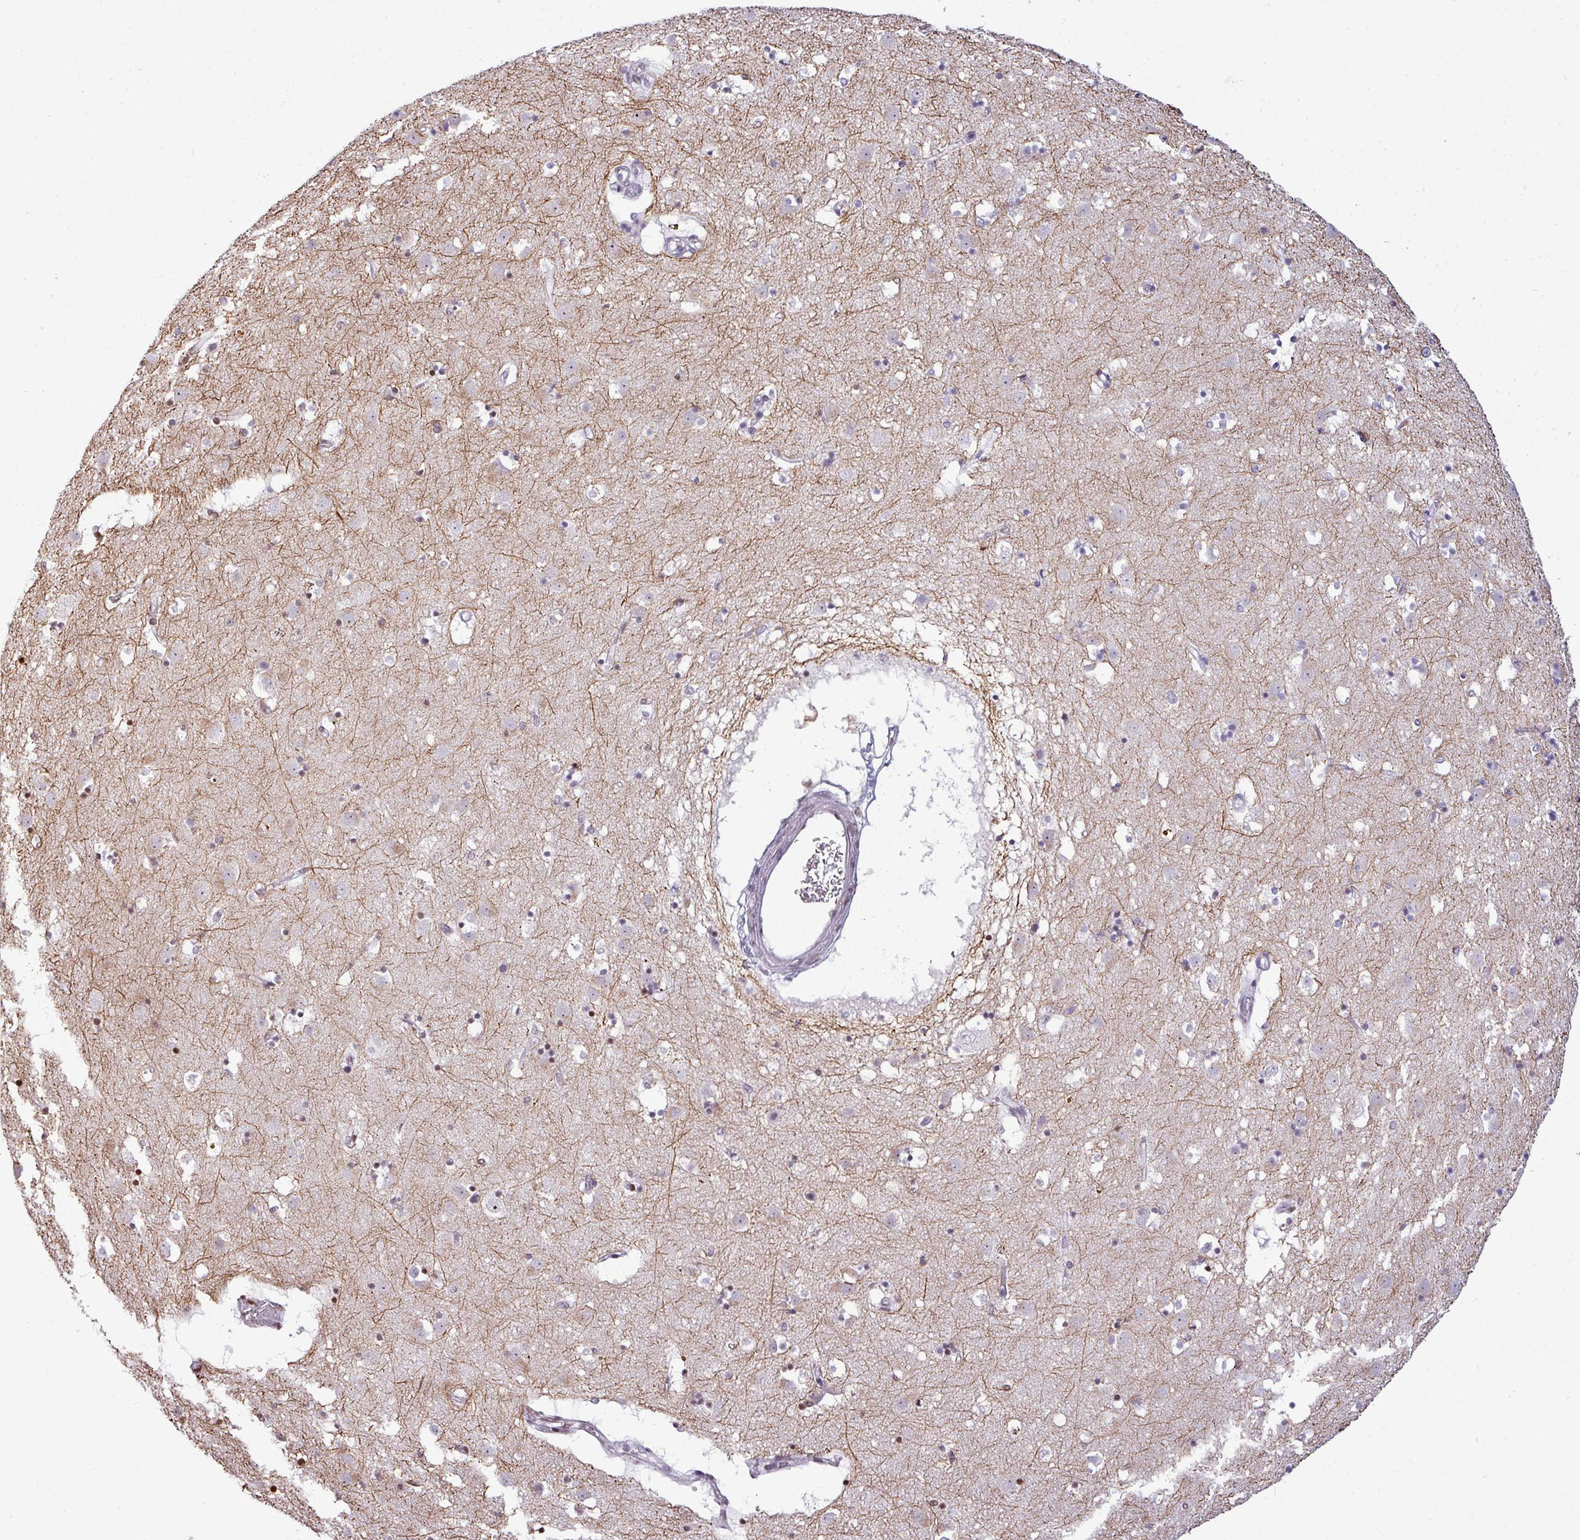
{"staining": {"intensity": "moderate", "quantity": "<25%", "location": "nuclear"}, "tissue": "caudate", "cell_type": "Glial cells", "image_type": "normal", "snomed": [{"axis": "morphology", "description": "Normal tissue, NOS"}, {"axis": "topography", "description": "Lateral ventricle wall"}], "caption": "A histopathology image showing moderate nuclear expression in approximately <25% of glial cells in unremarkable caudate, as visualized by brown immunohistochemical staining.", "gene": "DNAAF9", "patient": {"sex": "male", "age": 58}}